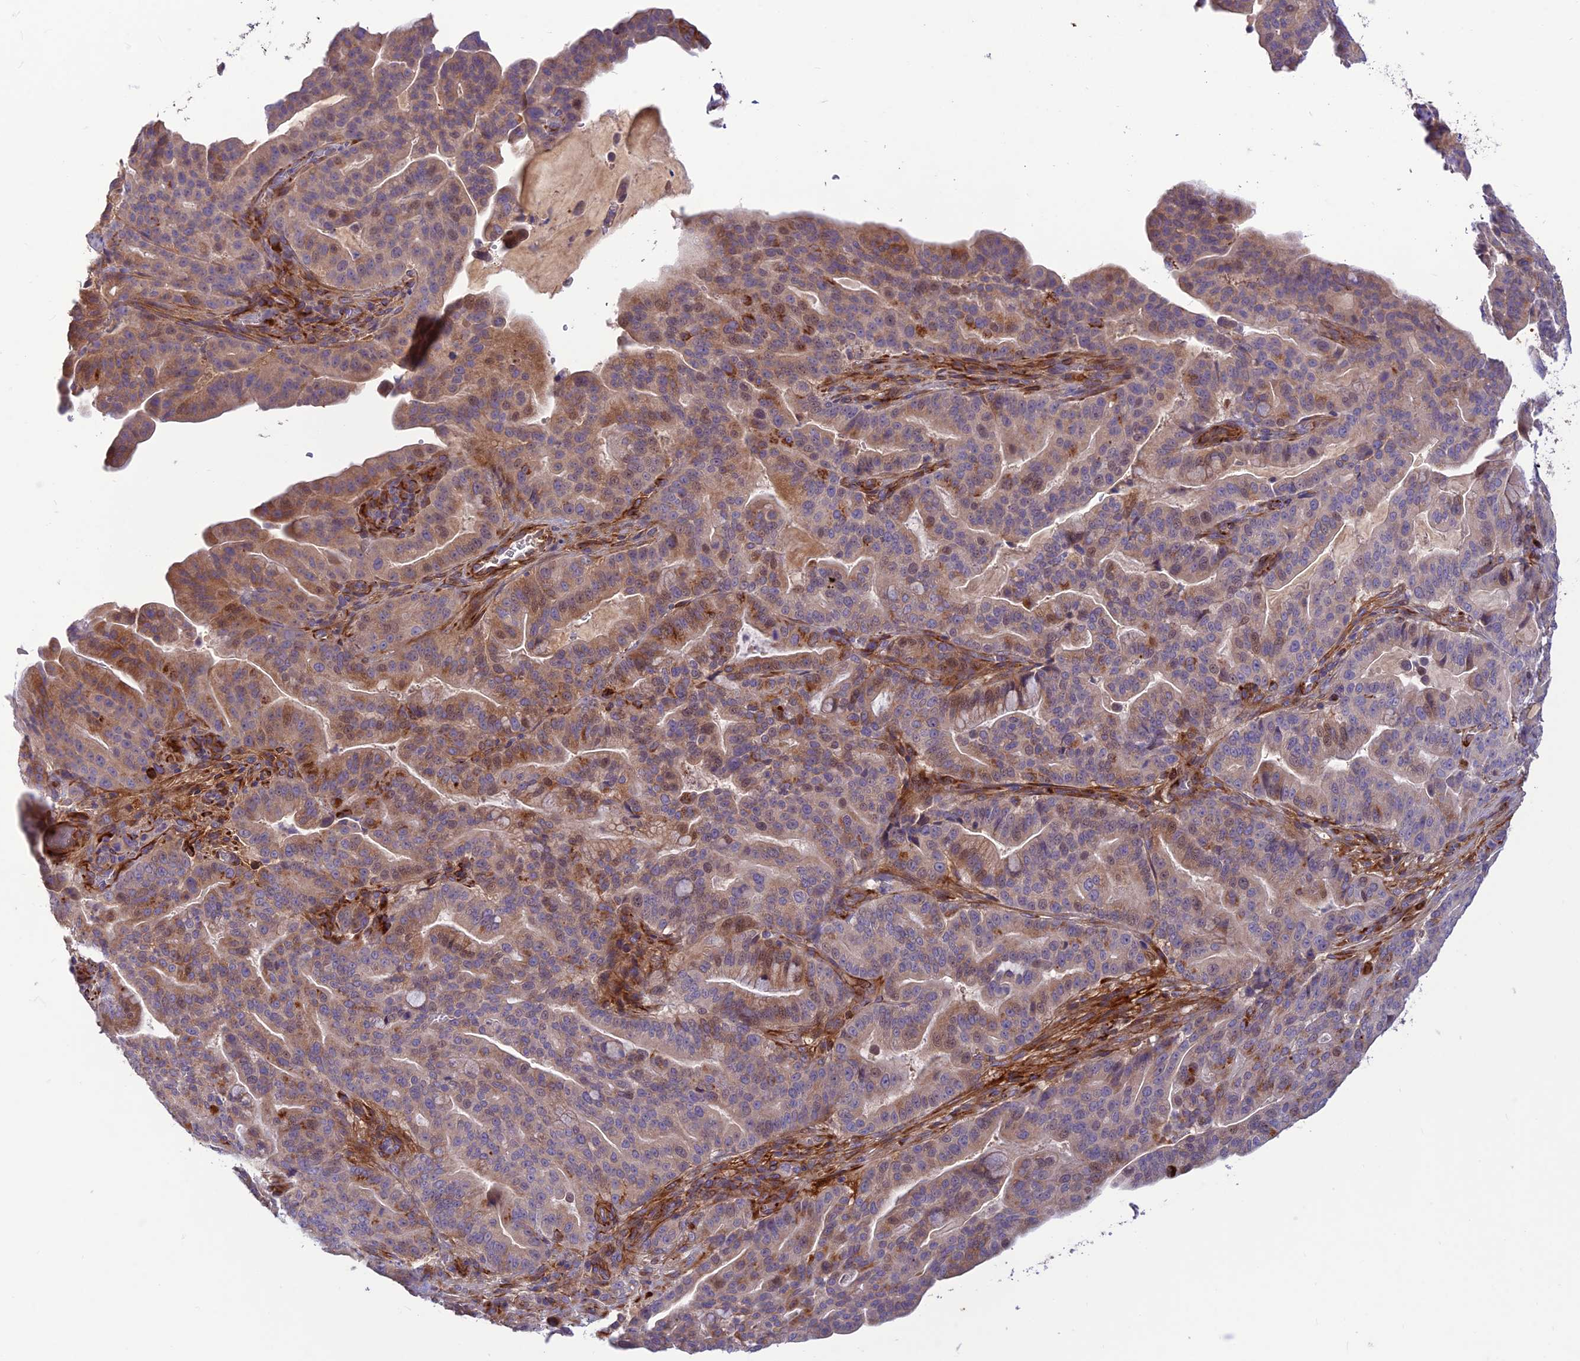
{"staining": {"intensity": "moderate", "quantity": "<25%", "location": "cytoplasmic/membranous"}, "tissue": "pancreatic cancer", "cell_type": "Tumor cells", "image_type": "cancer", "snomed": [{"axis": "morphology", "description": "Adenocarcinoma, NOS"}, {"axis": "topography", "description": "Pancreas"}], "caption": "The immunohistochemical stain shows moderate cytoplasmic/membranous positivity in tumor cells of pancreatic cancer (adenocarcinoma) tissue. The staining was performed using DAB to visualize the protein expression in brown, while the nuclei were stained in blue with hematoxylin (Magnification: 20x).", "gene": "ST8SIA5", "patient": {"sex": "male", "age": 63}}